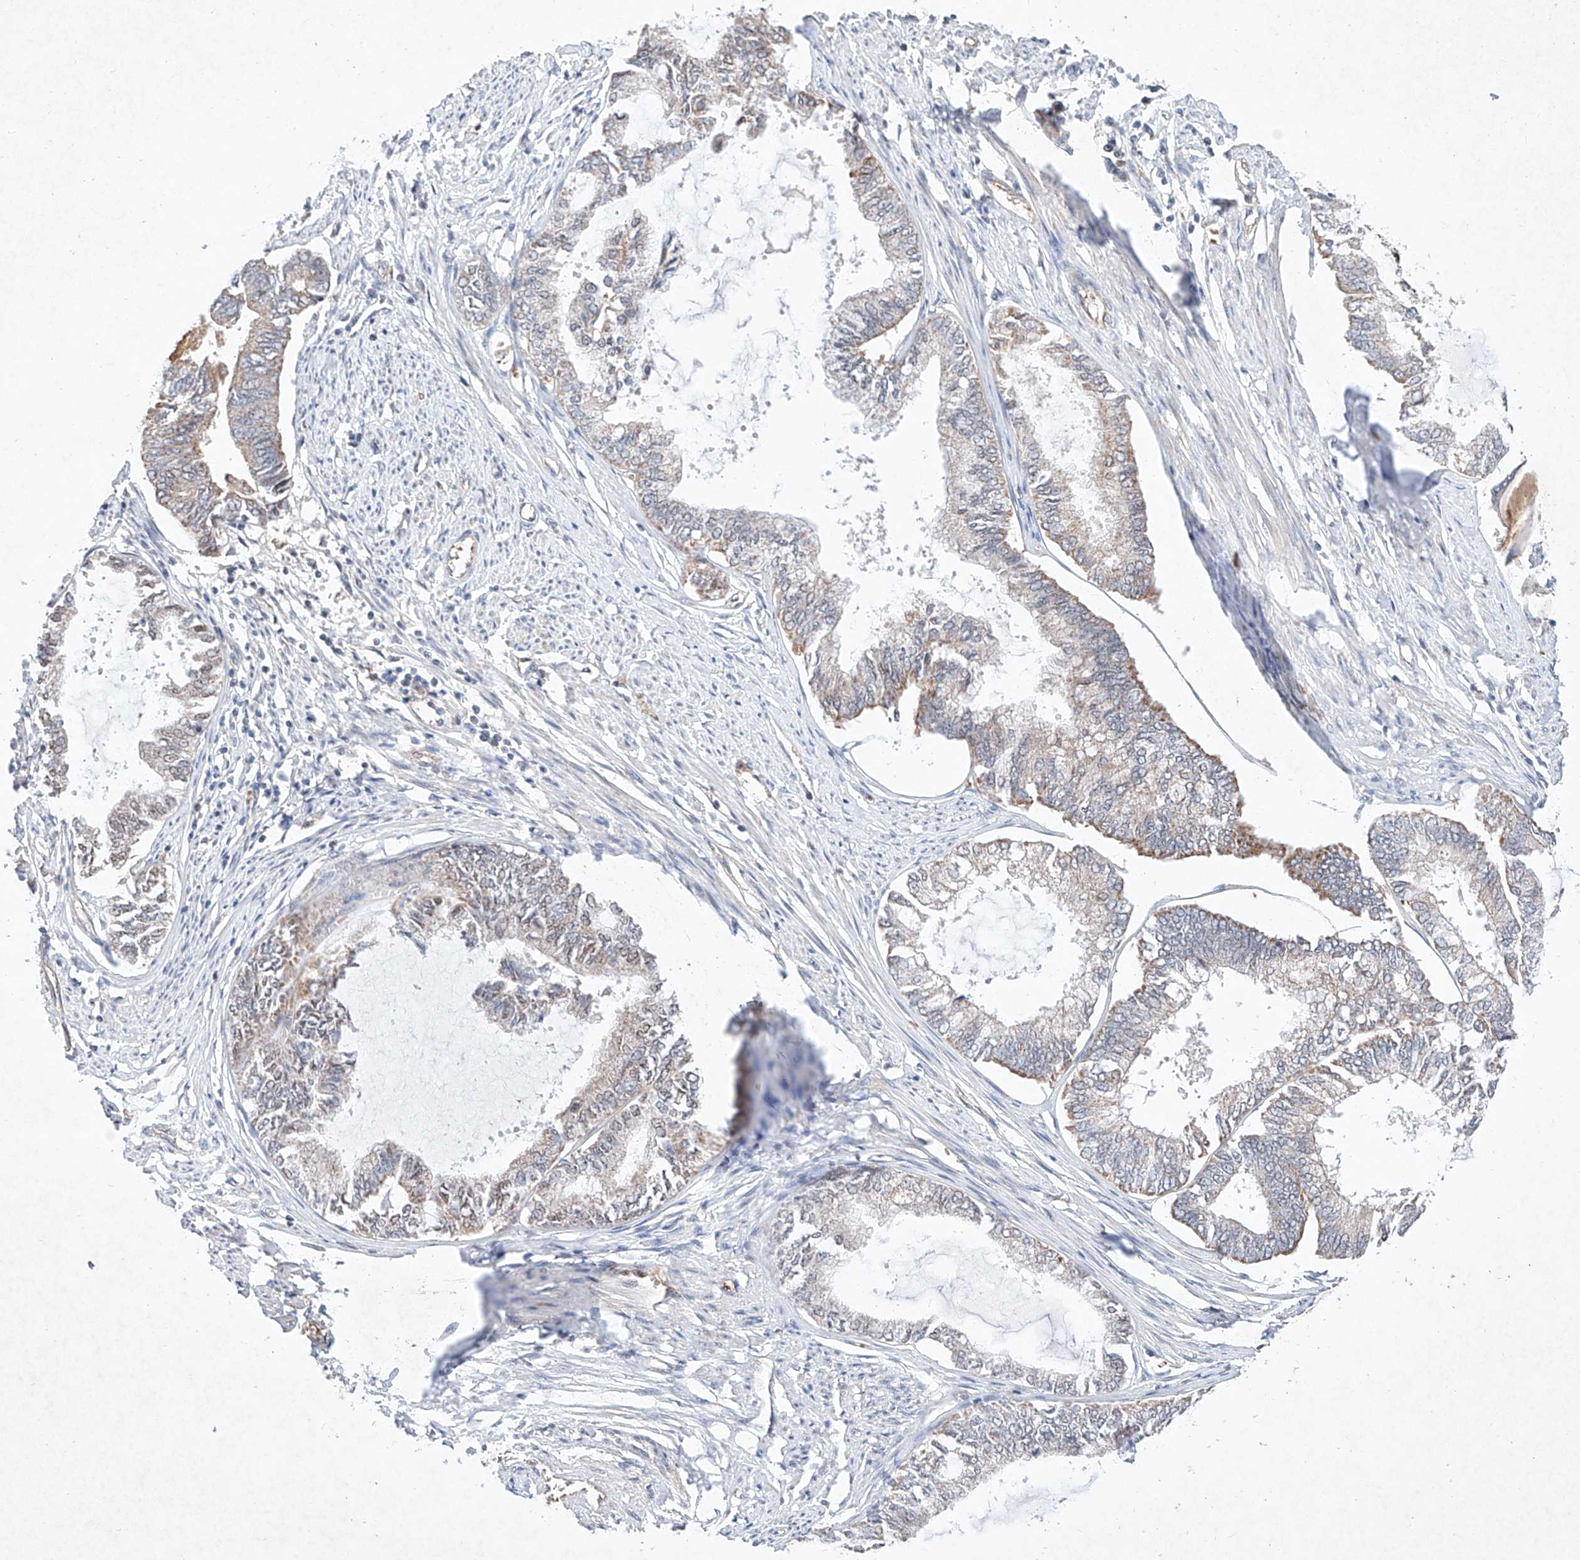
{"staining": {"intensity": "weak", "quantity": "<25%", "location": "cytoplasmic/membranous"}, "tissue": "endometrial cancer", "cell_type": "Tumor cells", "image_type": "cancer", "snomed": [{"axis": "morphology", "description": "Adenocarcinoma, NOS"}, {"axis": "topography", "description": "Endometrium"}], "caption": "Human endometrial cancer stained for a protein using immunohistochemistry (IHC) displays no staining in tumor cells.", "gene": "FASTK", "patient": {"sex": "female", "age": 86}}